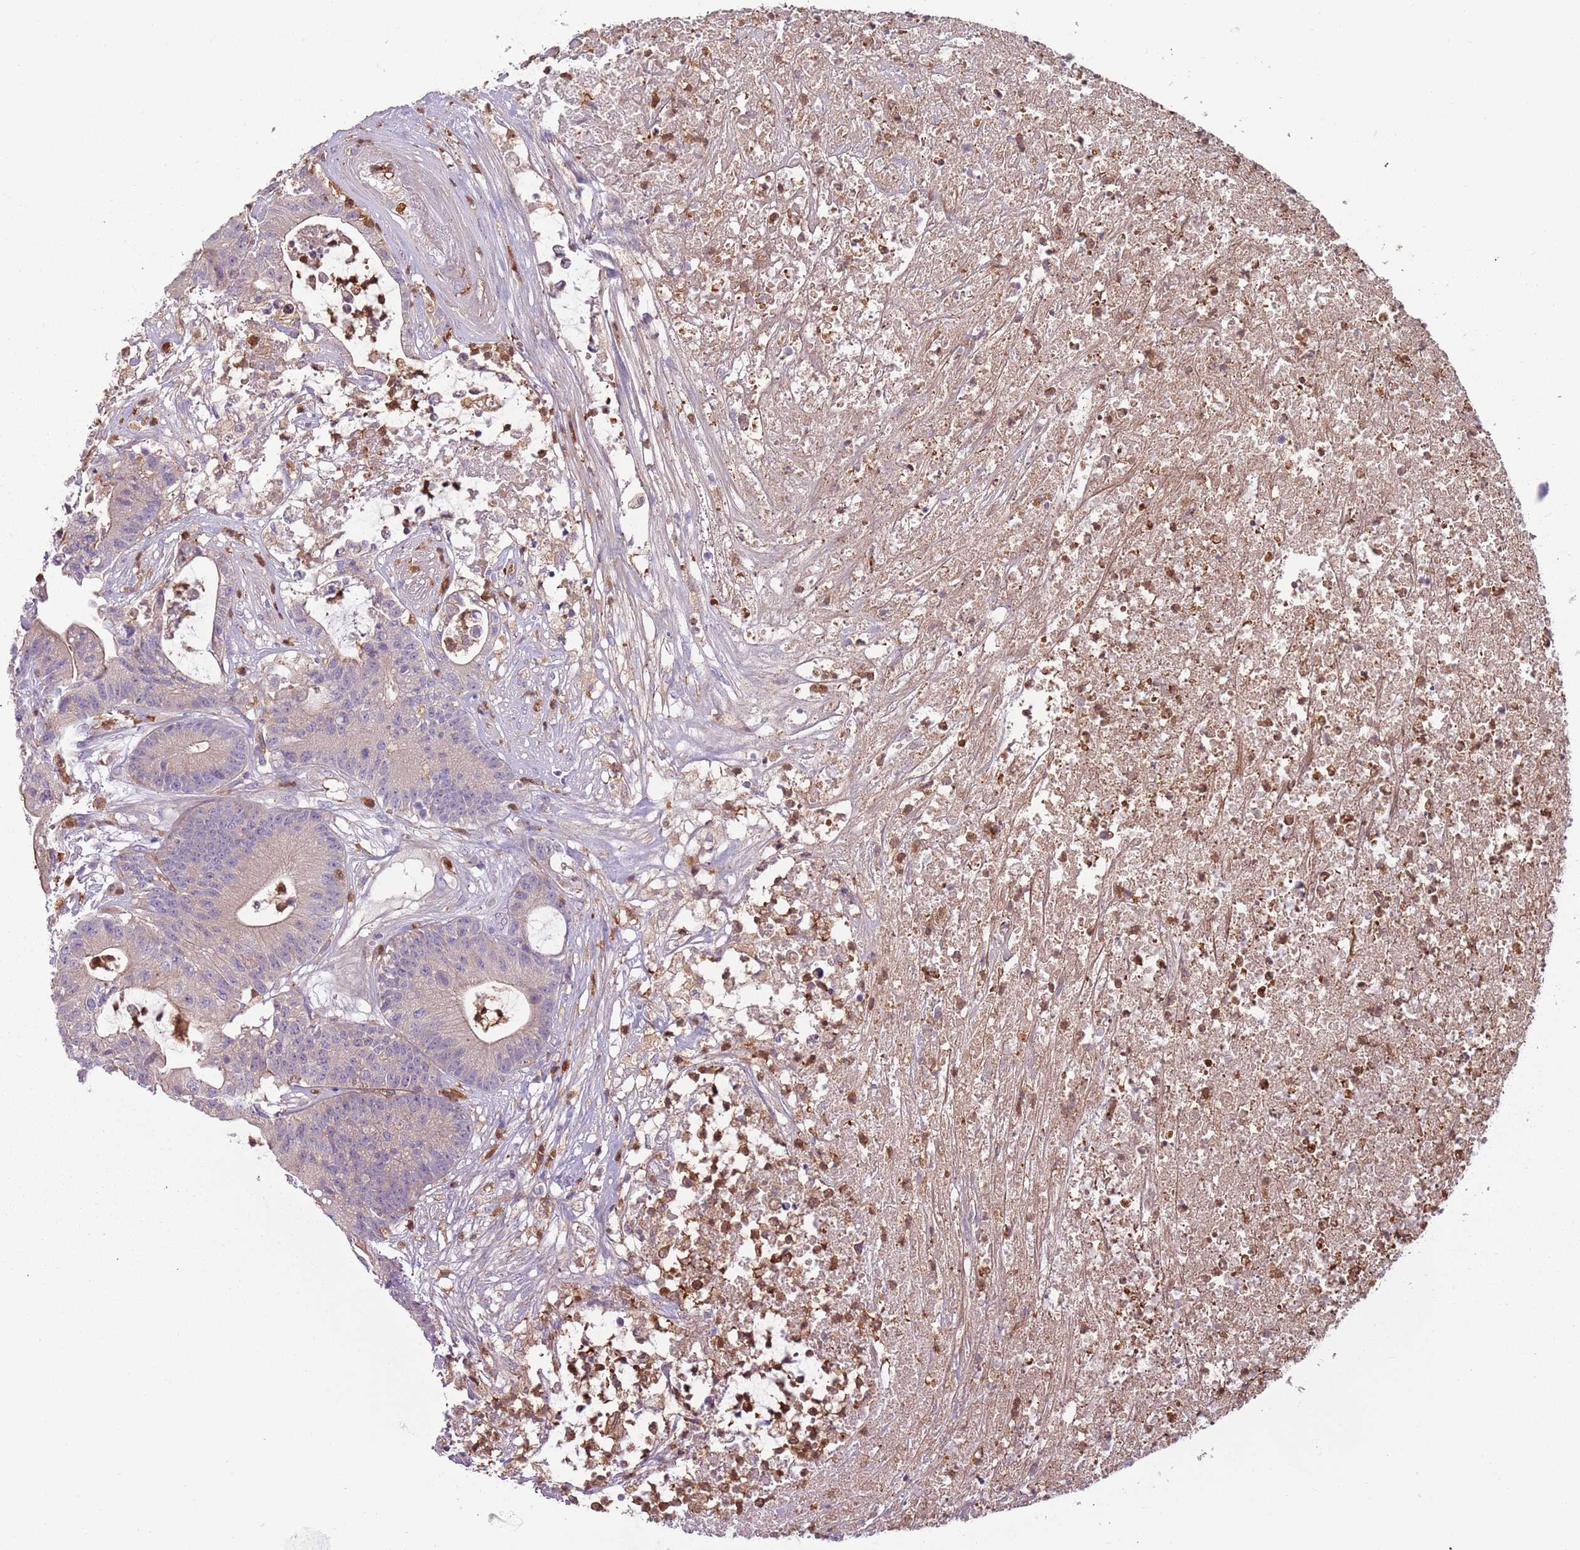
{"staining": {"intensity": "weak", "quantity": "<25%", "location": "cytoplasmic/membranous"}, "tissue": "colorectal cancer", "cell_type": "Tumor cells", "image_type": "cancer", "snomed": [{"axis": "morphology", "description": "Adenocarcinoma, NOS"}, {"axis": "topography", "description": "Colon"}], "caption": "Immunohistochemistry micrograph of neoplastic tissue: colorectal cancer (adenocarcinoma) stained with DAB shows no significant protein staining in tumor cells. Nuclei are stained in blue.", "gene": "NADK", "patient": {"sex": "female", "age": 84}}